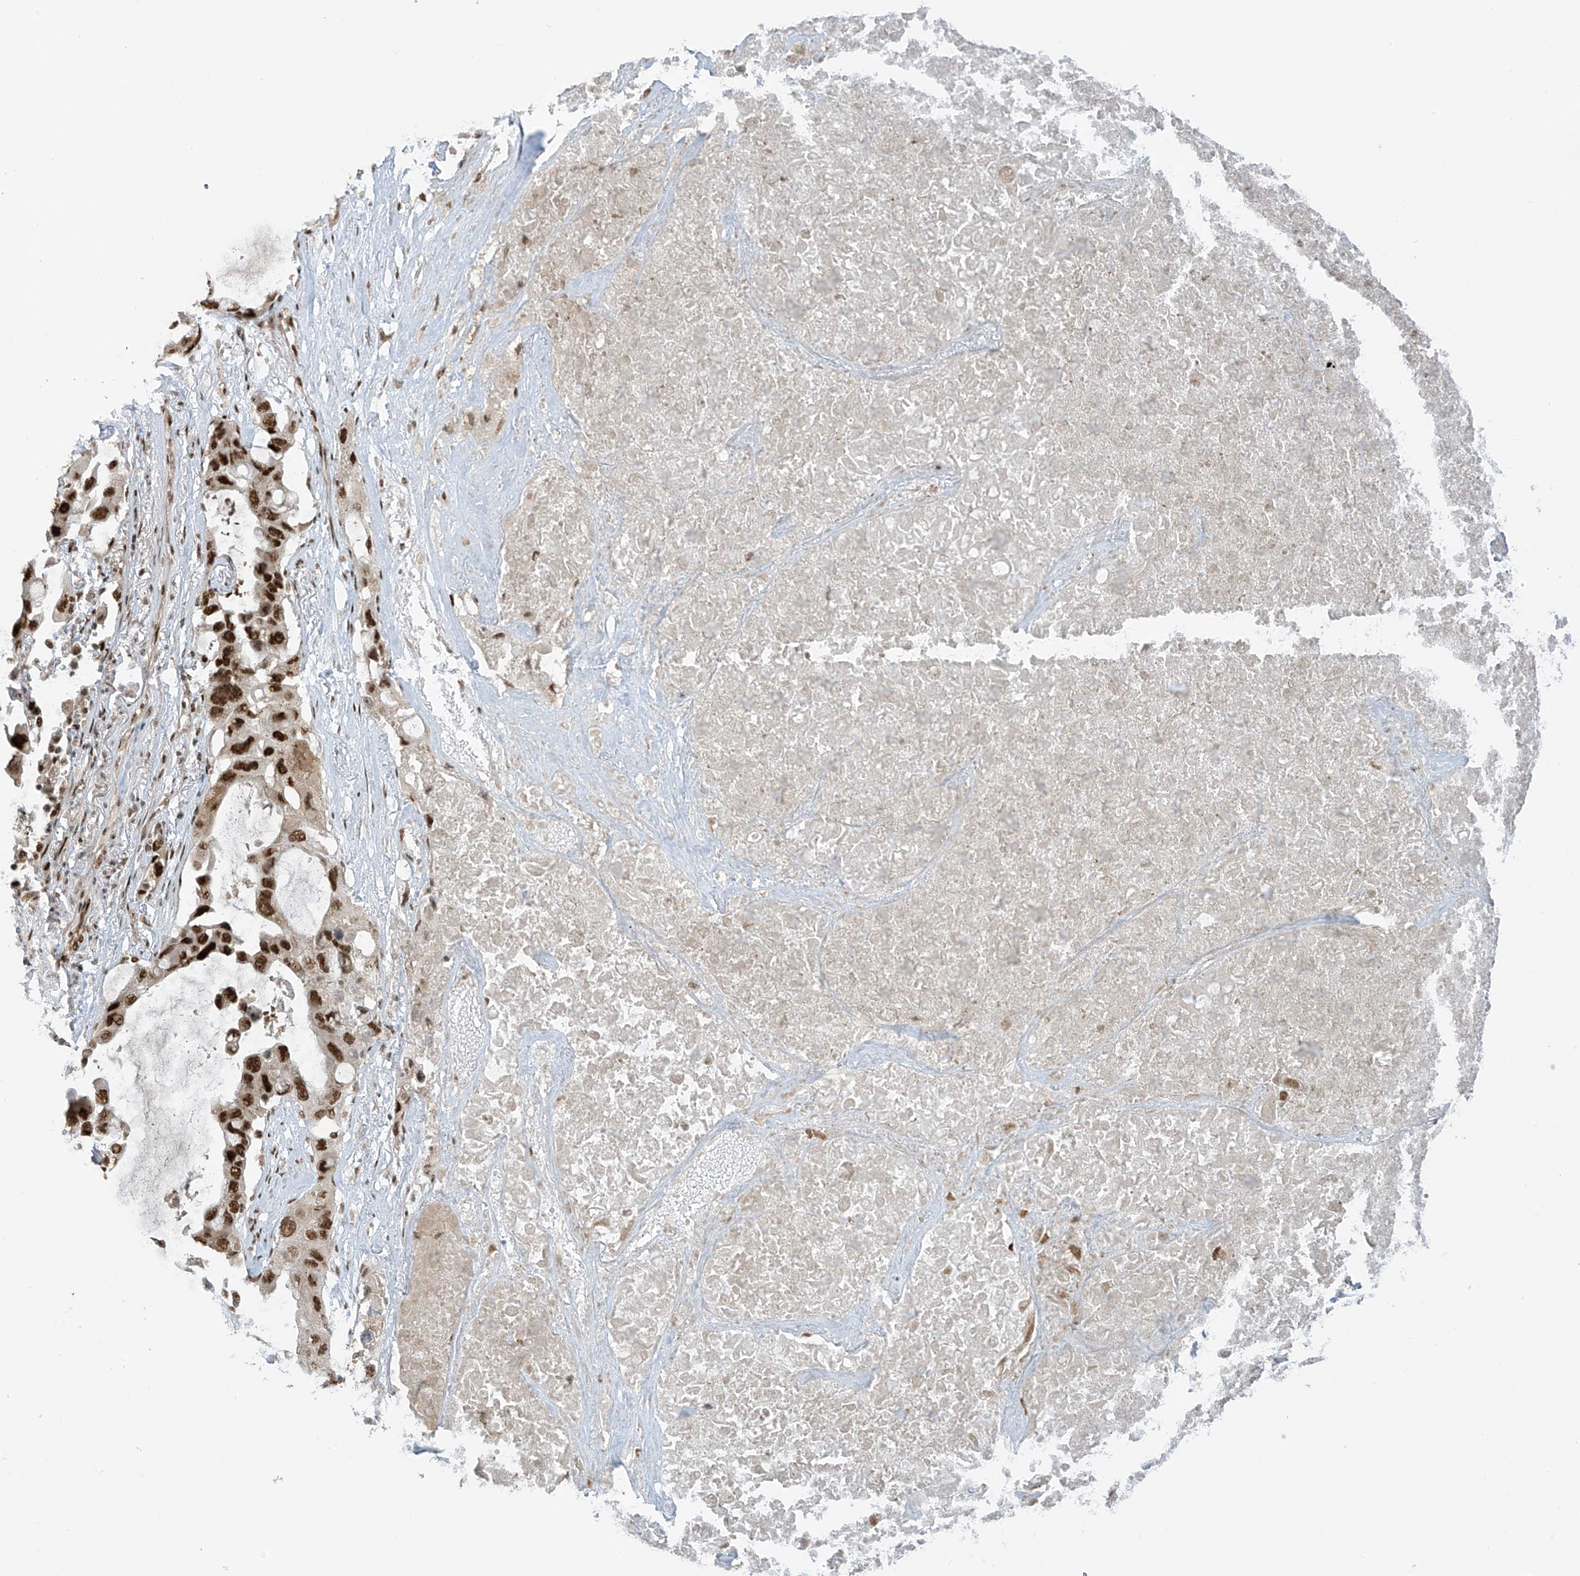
{"staining": {"intensity": "strong", "quantity": ">75%", "location": "nuclear"}, "tissue": "lung cancer", "cell_type": "Tumor cells", "image_type": "cancer", "snomed": [{"axis": "morphology", "description": "Squamous cell carcinoma, NOS"}, {"axis": "topography", "description": "Lung"}], "caption": "This image displays IHC staining of lung cancer, with high strong nuclear positivity in about >75% of tumor cells.", "gene": "ARHGEF3", "patient": {"sex": "female", "age": 73}}